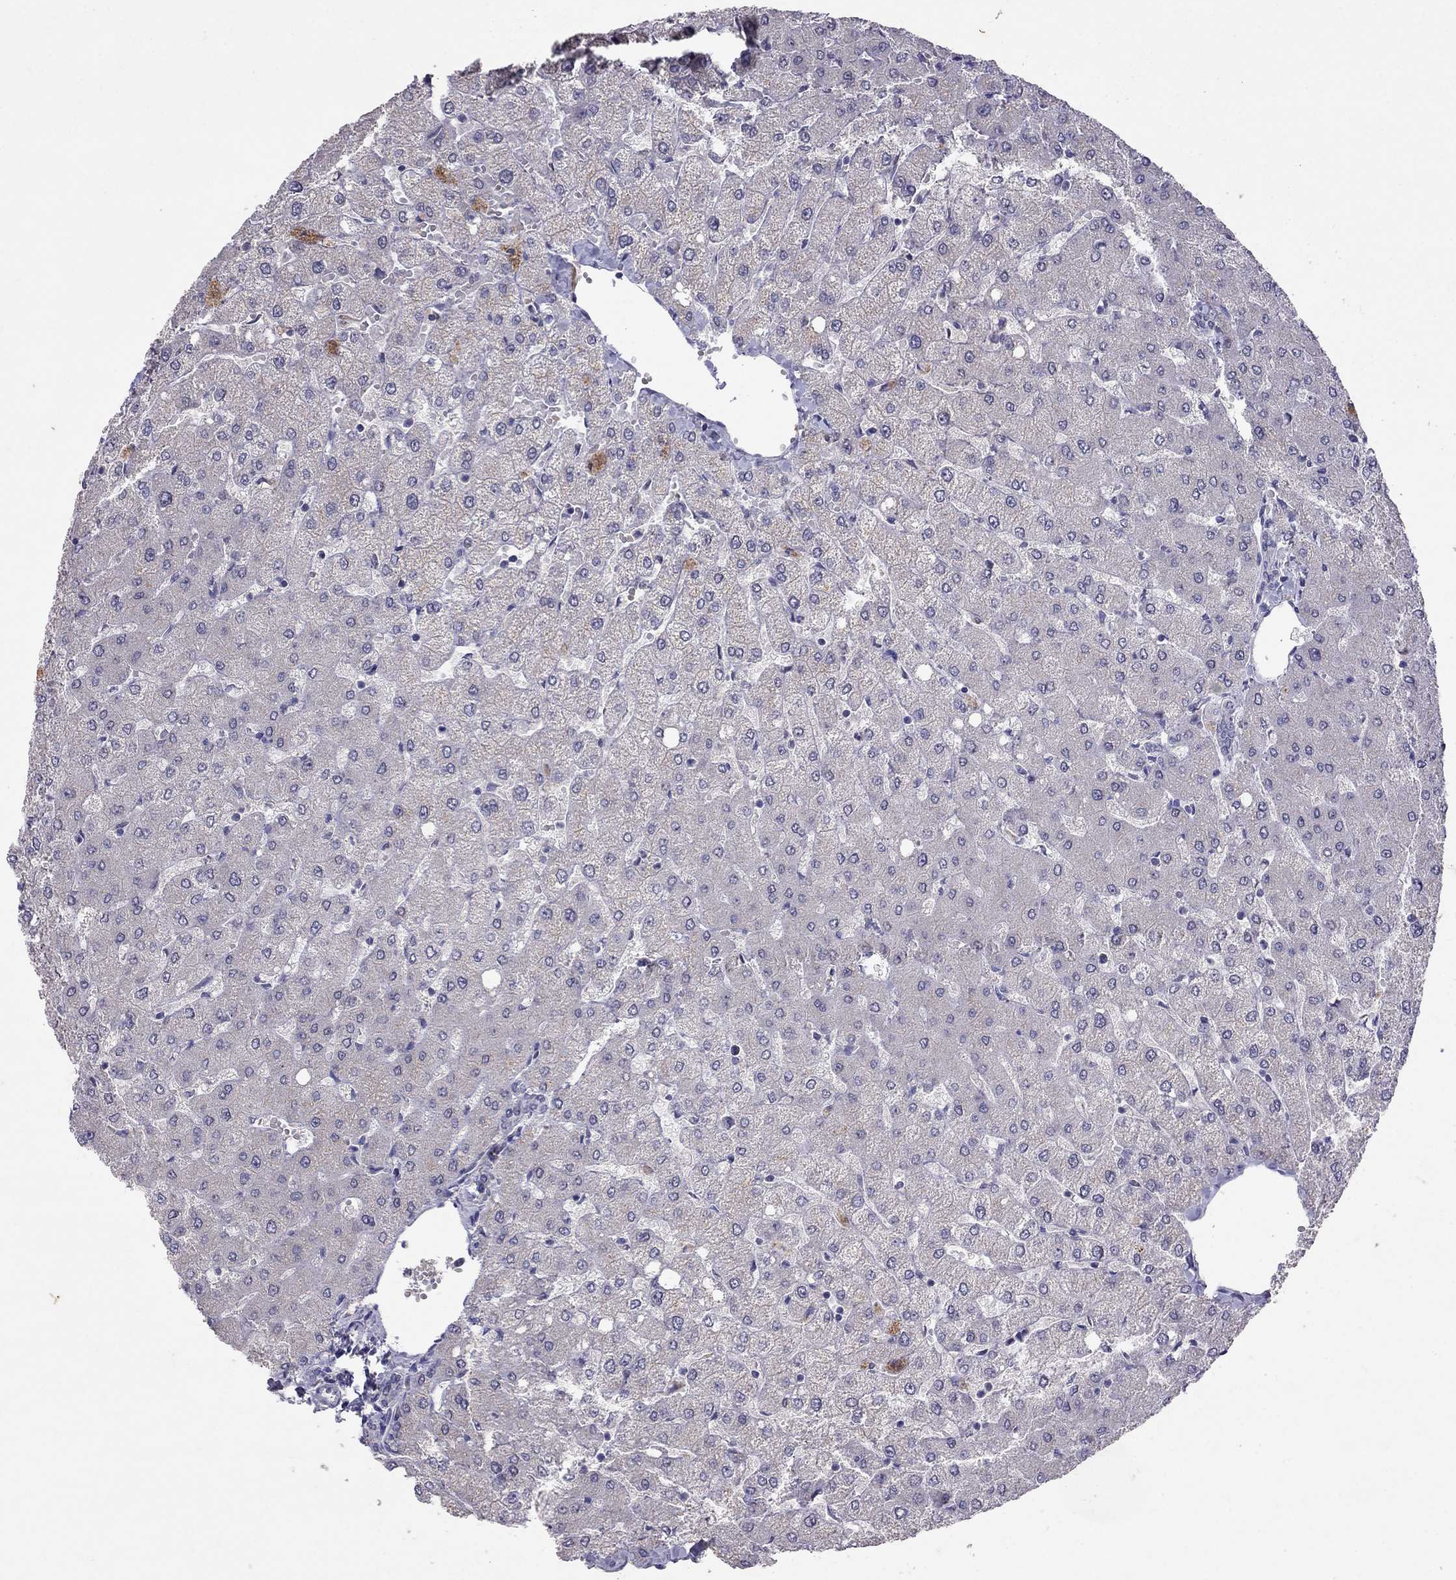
{"staining": {"intensity": "negative", "quantity": "none", "location": "none"}, "tissue": "liver", "cell_type": "Cholangiocytes", "image_type": "normal", "snomed": [{"axis": "morphology", "description": "Normal tissue, NOS"}, {"axis": "topography", "description": "Liver"}], "caption": "An immunohistochemistry micrograph of normal liver is shown. There is no staining in cholangiocytes of liver.", "gene": "FST", "patient": {"sex": "female", "age": 54}}